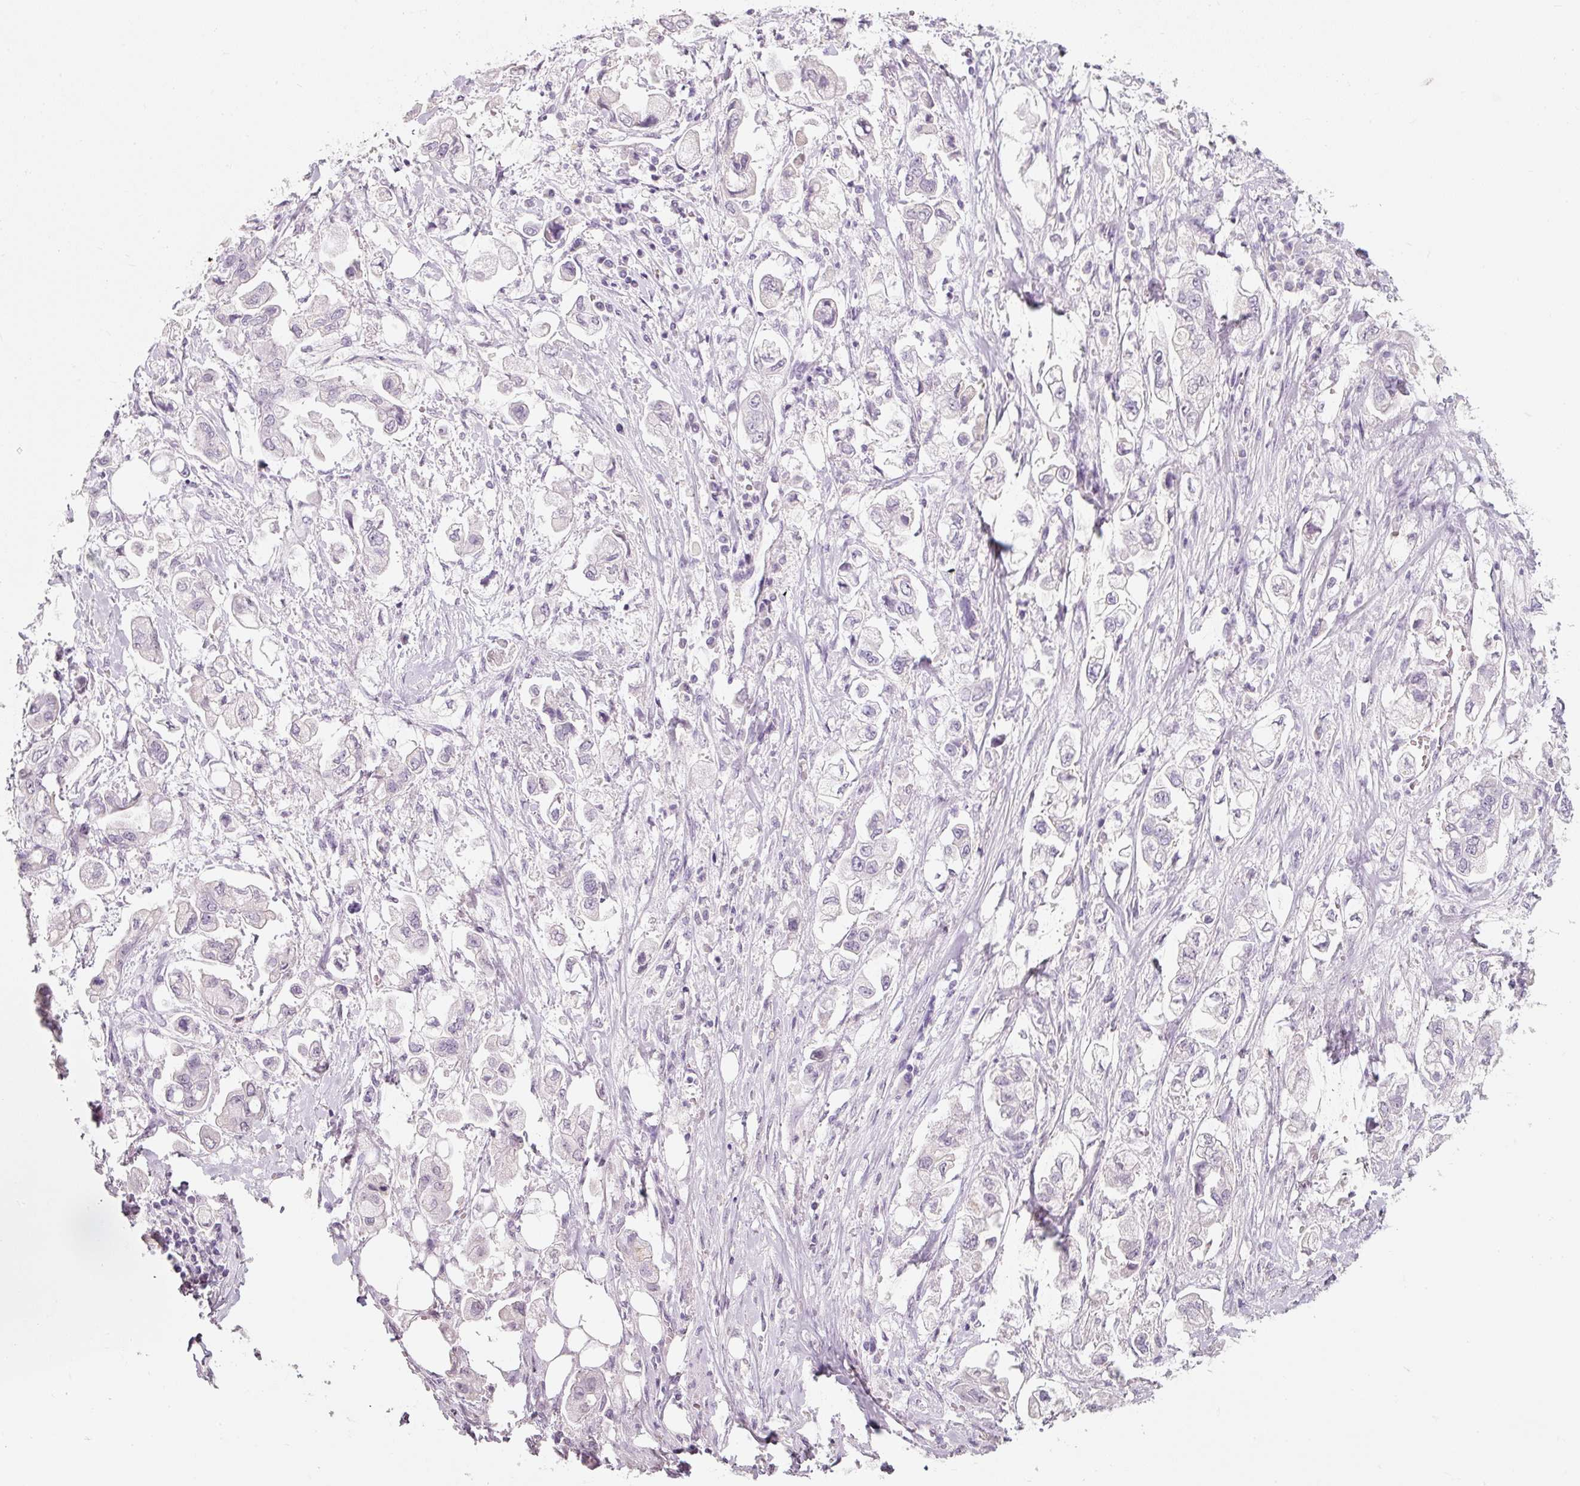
{"staining": {"intensity": "negative", "quantity": "none", "location": "none"}, "tissue": "stomach cancer", "cell_type": "Tumor cells", "image_type": "cancer", "snomed": [{"axis": "morphology", "description": "Adenocarcinoma, NOS"}, {"axis": "topography", "description": "Stomach"}], "caption": "A micrograph of stomach cancer stained for a protein demonstrates no brown staining in tumor cells.", "gene": "ENSG00000206549", "patient": {"sex": "male", "age": 62}}